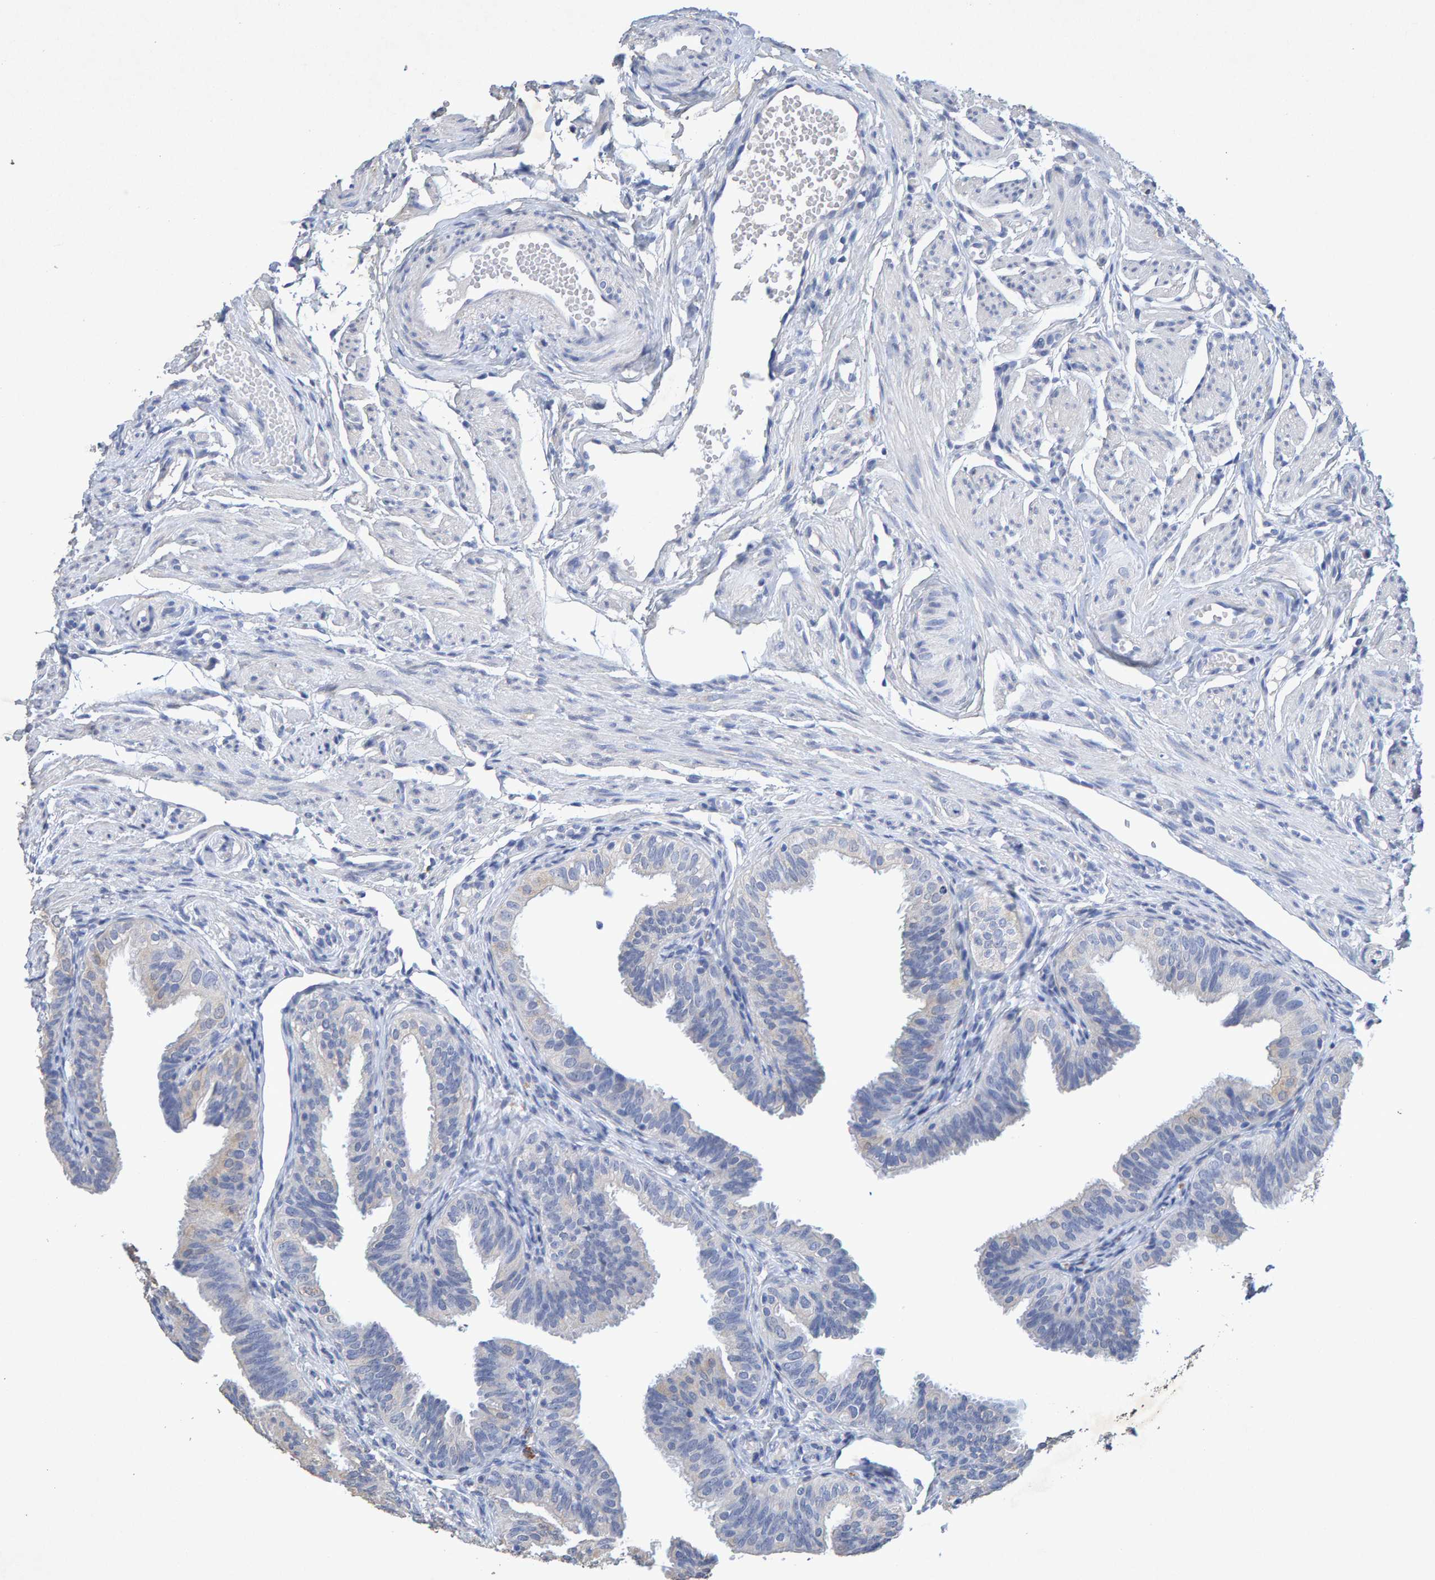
{"staining": {"intensity": "negative", "quantity": "none", "location": "none"}, "tissue": "fallopian tube", "cell_type": "Glandular cells", "image_type": "normal", "snomed": [{"axis": "morphology", "description": "Normal tissue, NOS"}, {"axis": "topography", "description": "Fallopian tube"}], "caption": "Immunohistochemical staining of normal human fallopian tube exhibits no significant staining in glandular cells.", "gene": "CTH", "patient": {"sex": "female", "age": 35}}